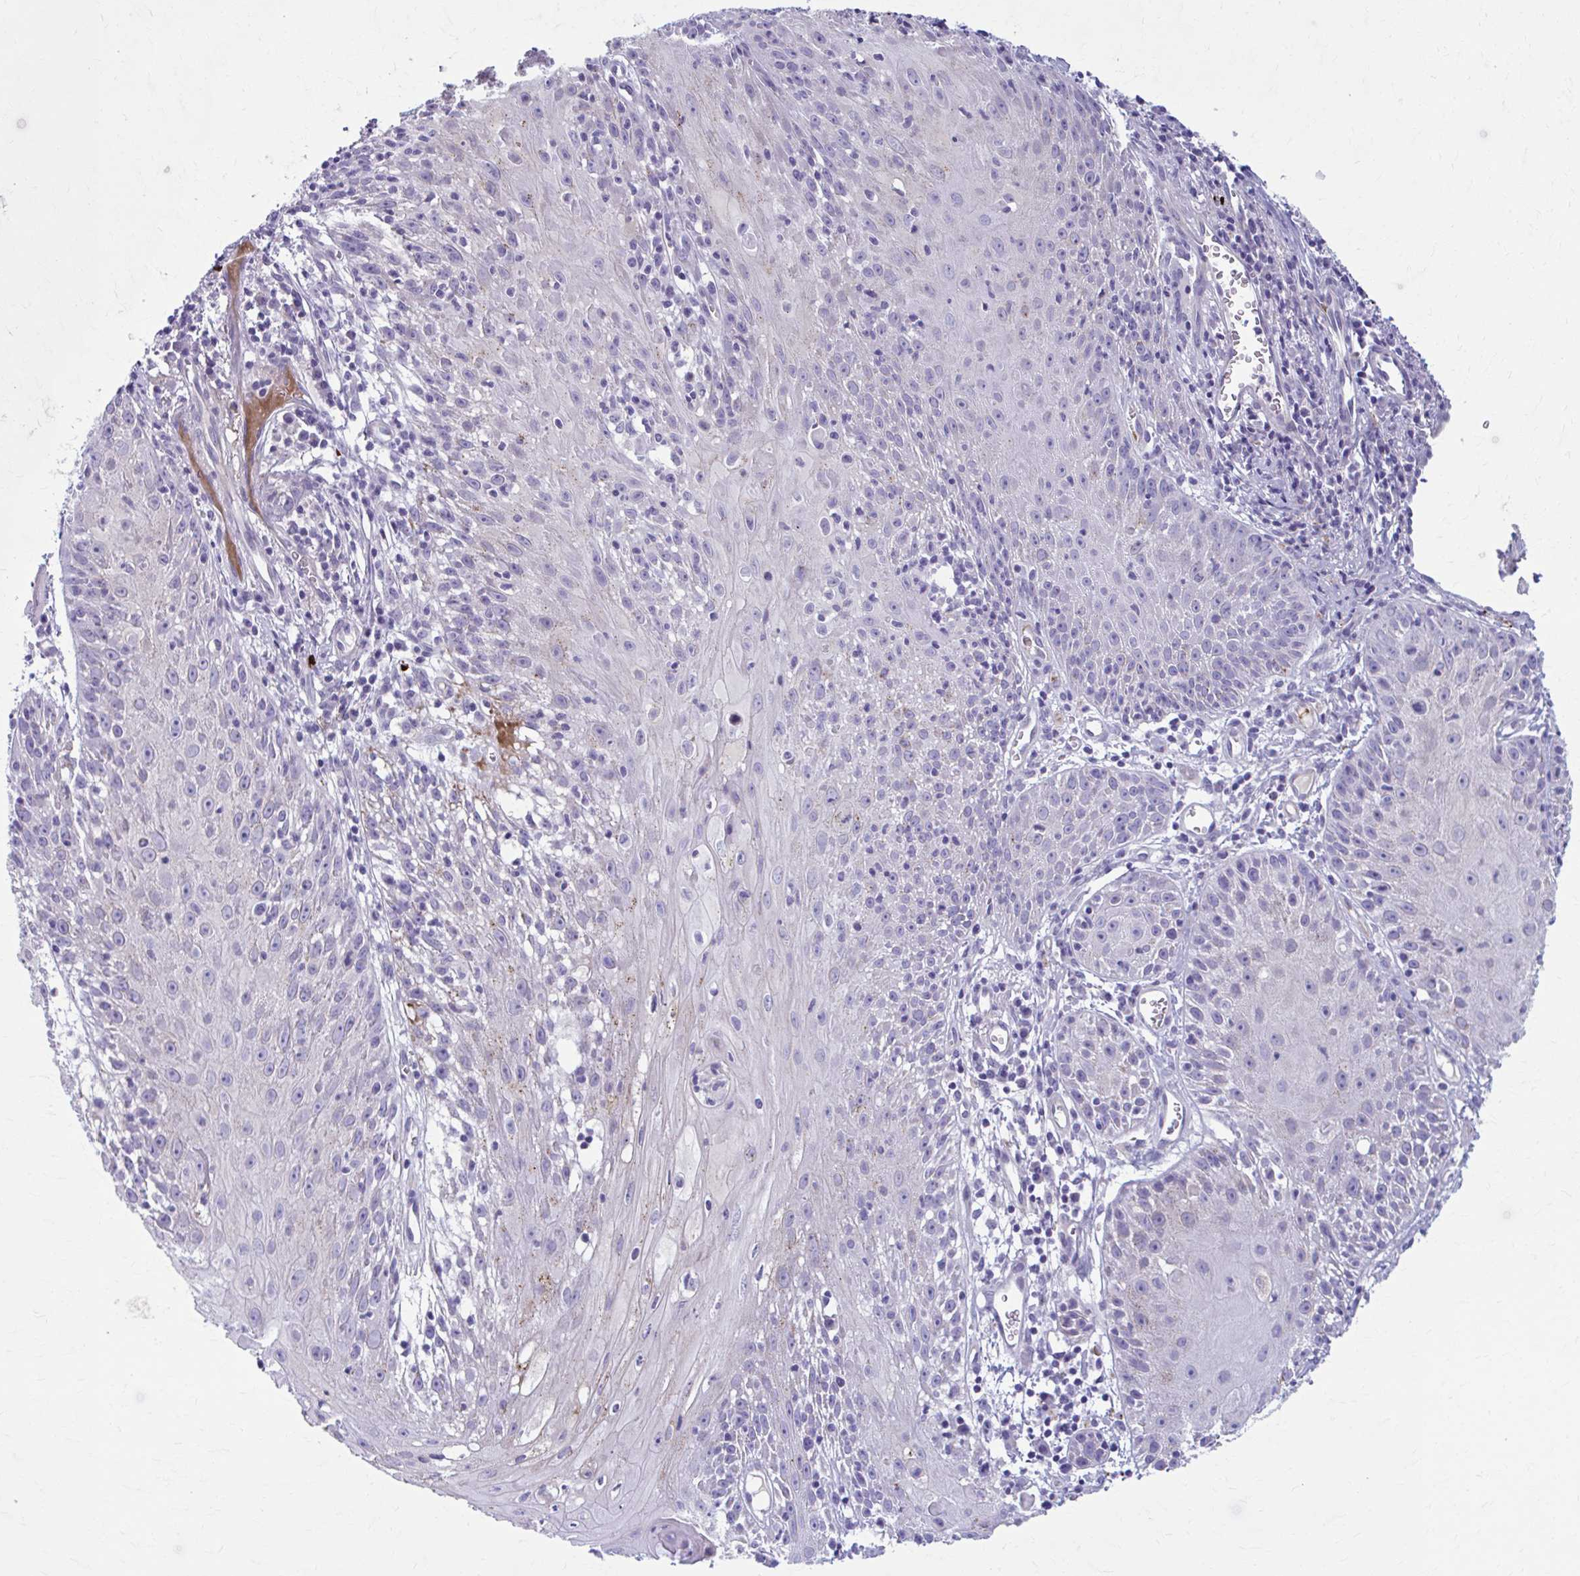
{"staining": {"intensity": "negative", "quantity": "none", "location": "none"}, "tissue": "skin cancer", "cell_type": "Tumor cells", "image_type": "cancer", "snomed": [{"axis": "morphology", "description": "Squamous cell carcinoma, NOS"}, {"axis": "topography", "description": "Skin"}, {"axis": "topography", "description": "Vulva"}], "caption": "There is no significant positivity in tumor cells of skin cancer.", "gene": "C12orf71", "patient": {"sex": "female", "age": 76}}